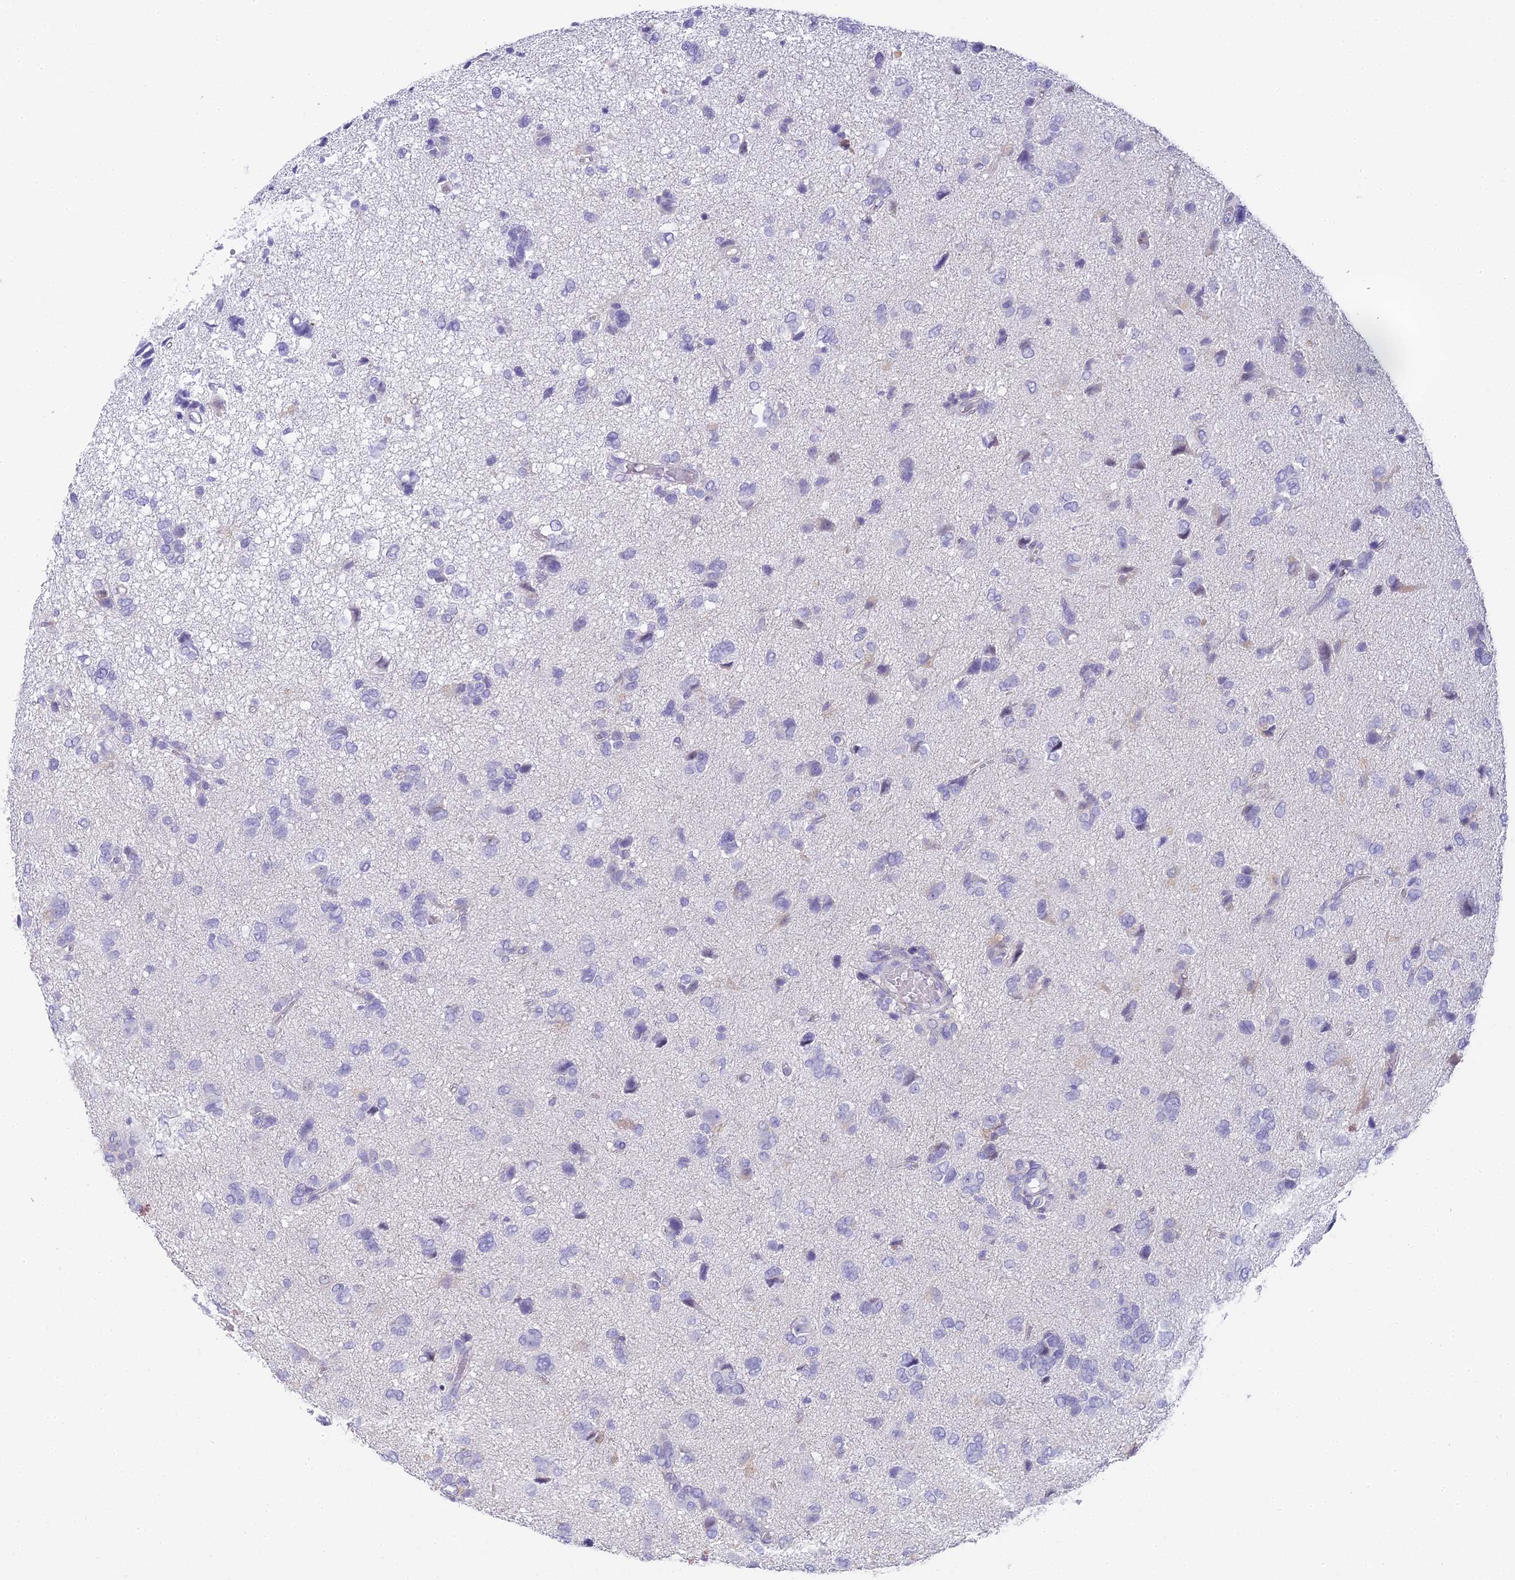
{"staining": {"intensity": "negative", "quantity": "none", "location": "none"}, "tissue": "glioma", "cell_type": "Tumor cells", "image_type": "cancer", "snomed": [{"axis": "morphology", "description": "Glioma, malignant, High grade"}, {"axis": "topography", "description": "Brain"}], "caption": "DAB (3,3'-diaminobenzidine) immunohistochemical staining of human glioma demonstrates no significant expression in tumor cells.", "gene": "ABHD14A-ACY1", "patient": {"sex": "female", "age": 59}}